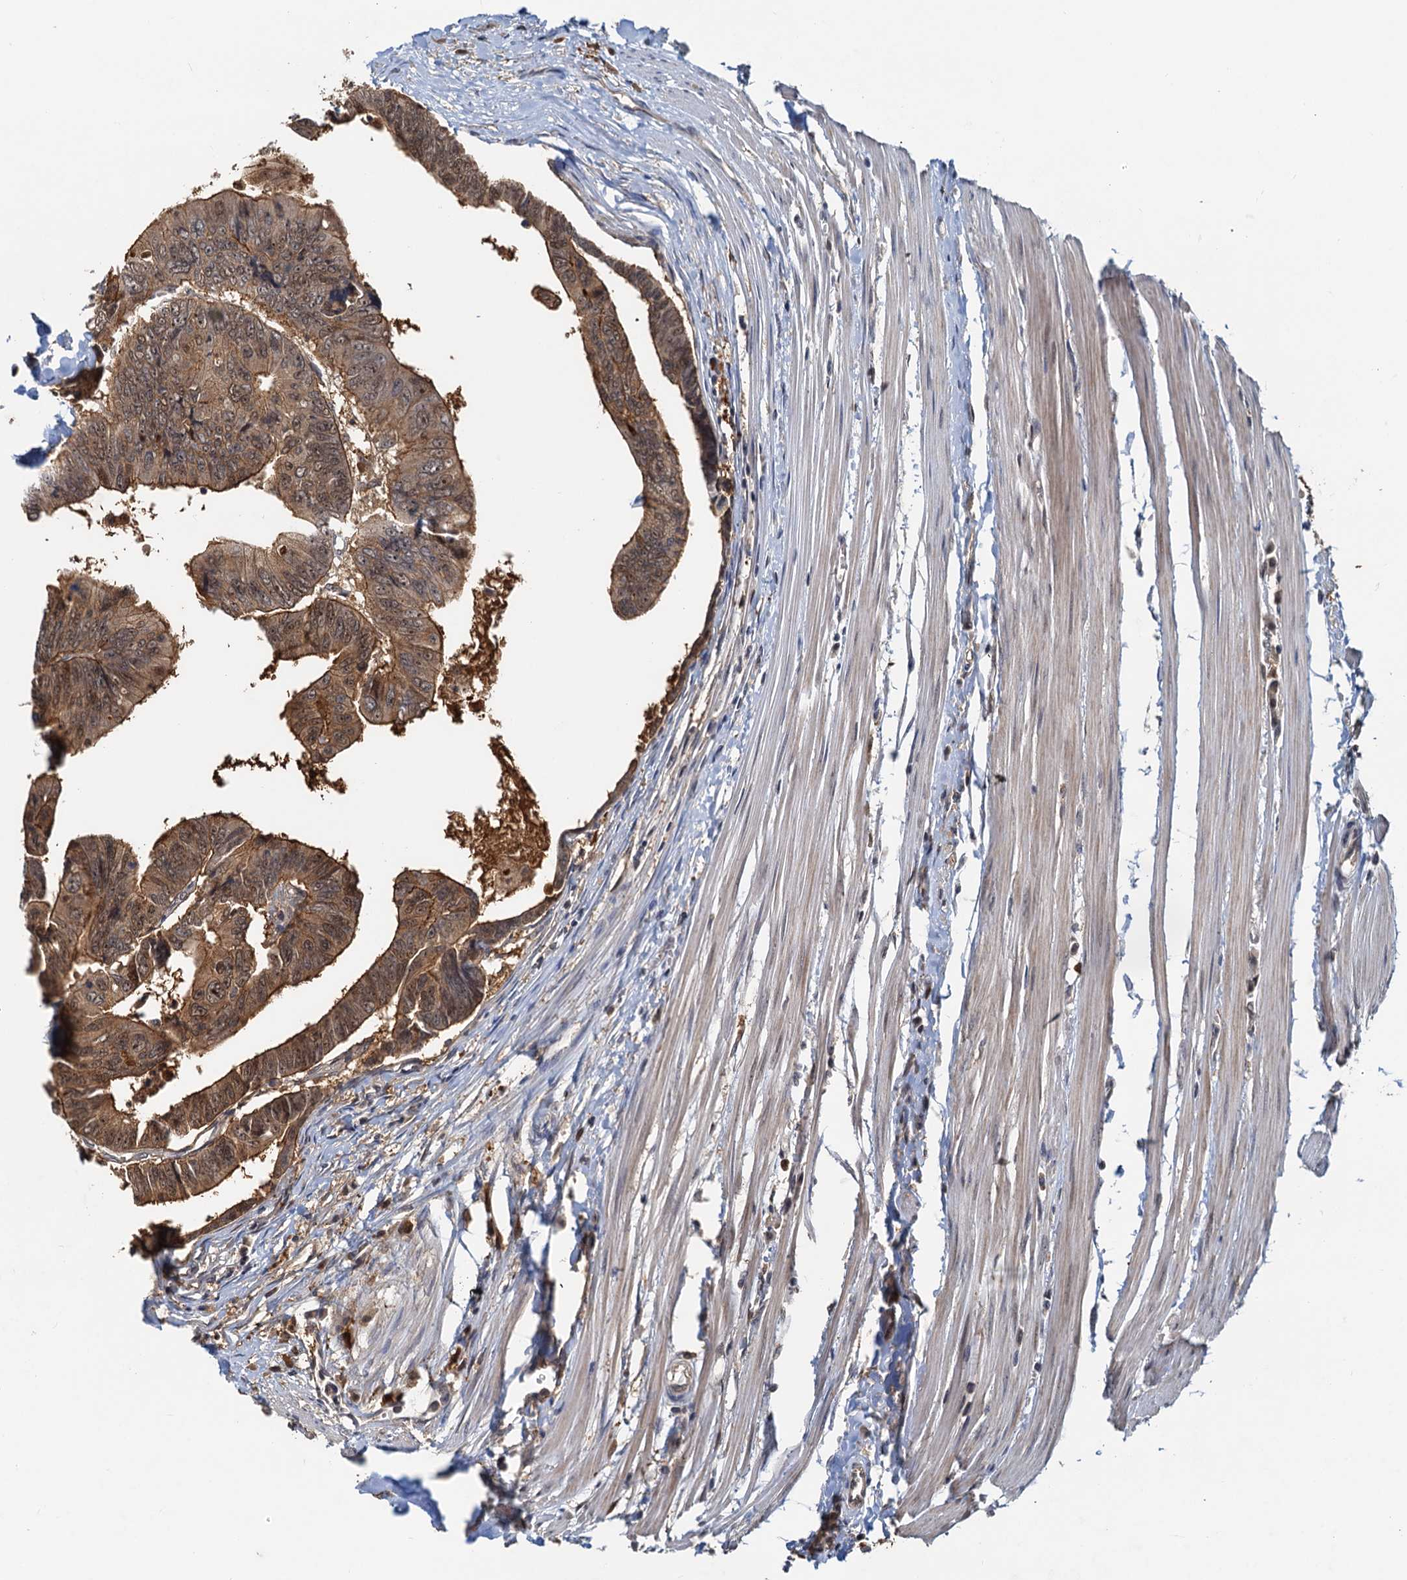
{"staining": {"intensity": "moderate", "quantity": ">75%", "location": "cytoplasmic/membranous,nuclear"}, "tissue": "colorectal cancer", "cell_type": "Tumor cells", "image_type": "cancer", "snomed": [{"axis": "morphology", "description": "Adenocarcinoma, NOS"}, {"axis": "topography", "description": "Rectum"}], "caption": "Protein staining demonstrates moderate cytoplasmic/membranous and nuclear staining in about >75% of tumor cells in colorectal cancer.", "gene": "SPINDOC", "patient": {"sex": "female", "age": 65}}